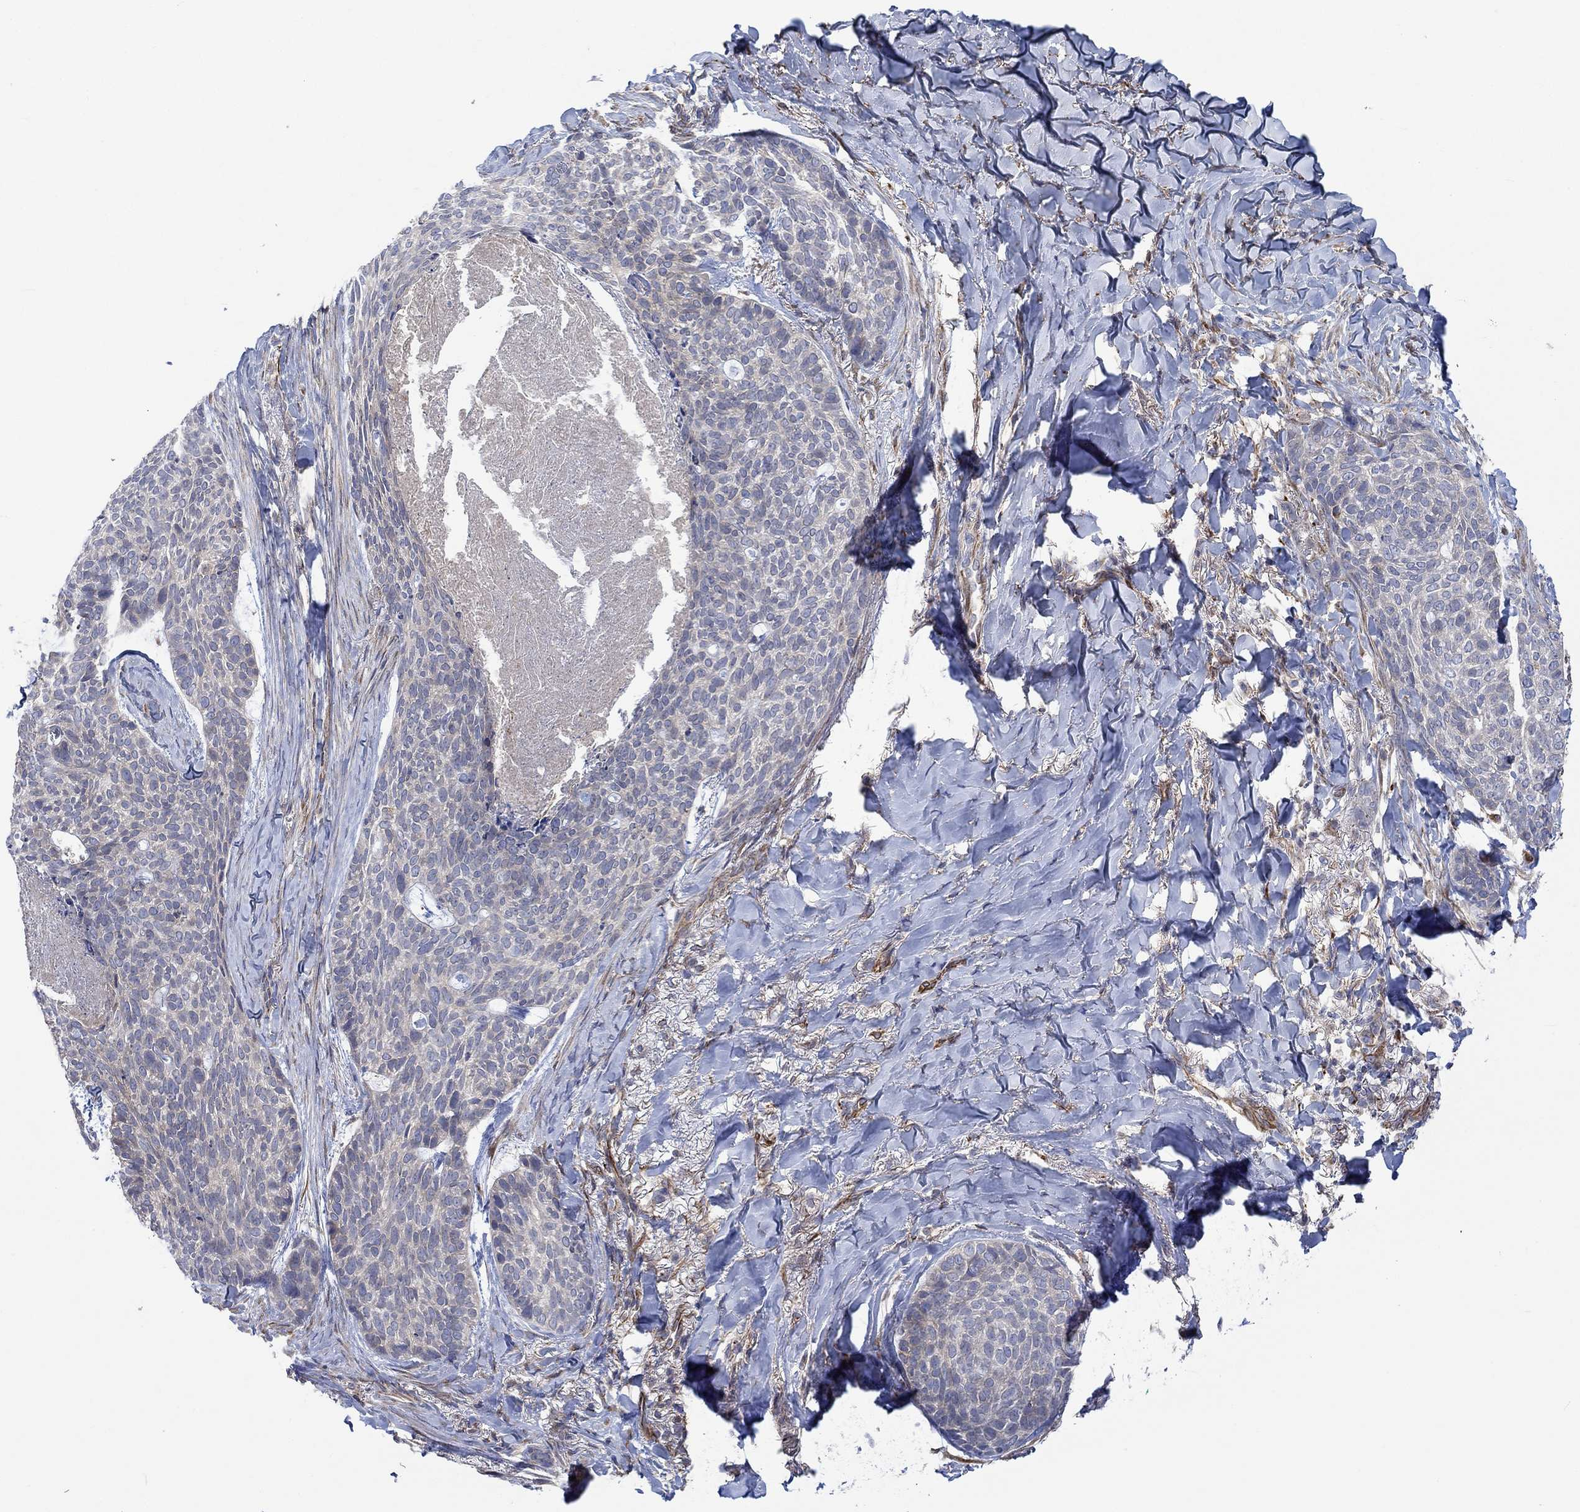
{"staining": {"intensity": "weak", "quantity": "25%-75%", "location": "cytoplasmic/membranous"}, "tissue": "skin cancer", "cell_type": "Tumor cells", "image_type": "cancer", "snomed": [{"axis": "morphology", "description": "Basal cell carcinoma"}, {"axis": "topography", "description": "Skin"}], "caption": "Human skin cancer stained for a protein (brown) demonstrates weak cytoplasmic/membranous positive positivity in about 25%-75% of tumor cells.", "gene": "CAMK1D", "patient": {"sex": "female", "age": 69}}